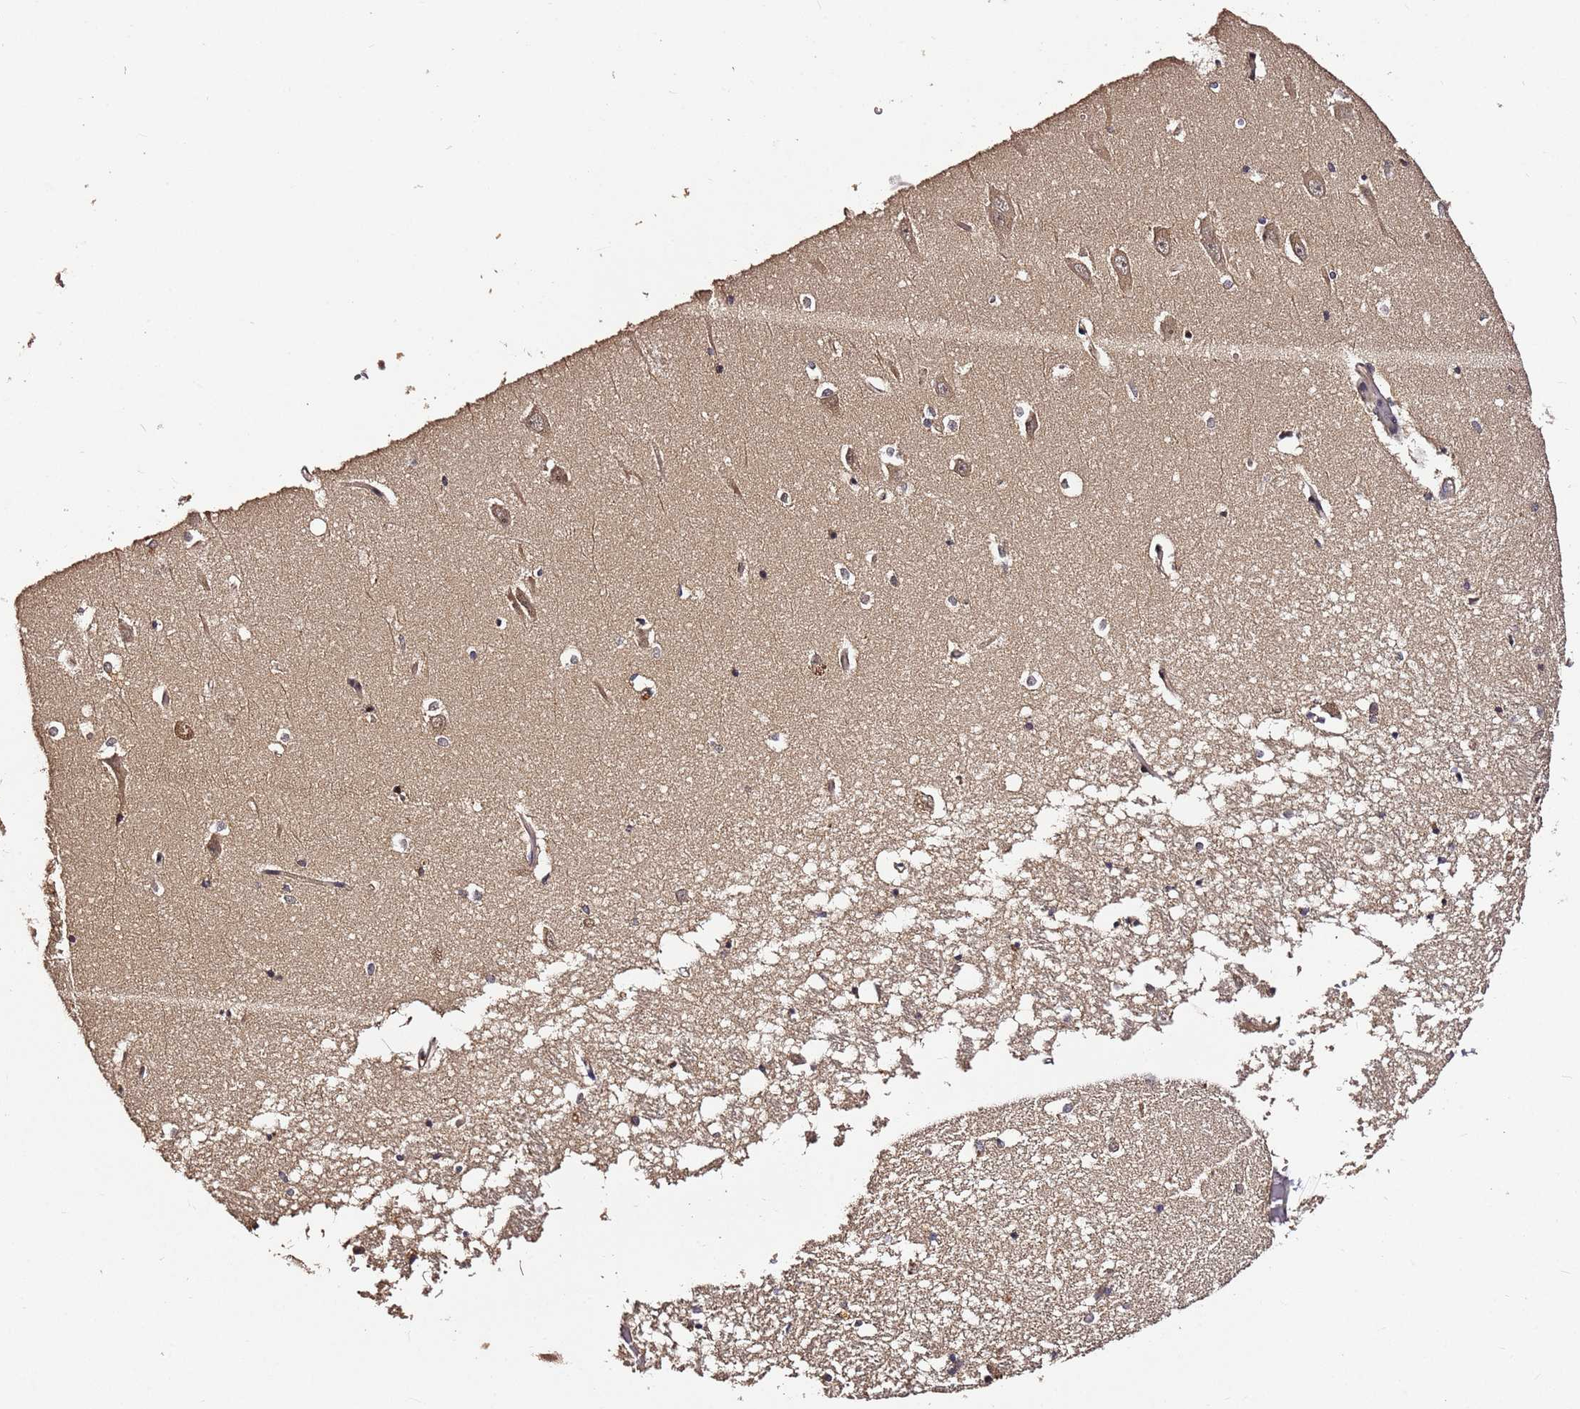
{"staining": {"intensity": "weak", "quantity": "25%-75%", "location": "cytoplasmic/membranous"}, "tissue": "hippocampus", "cell_type": "Glial cells", "image_type": "normal", "snomed": [{"axis": "morphology", "description": "Normal tissue, NOS"}, {"axis": "topography", "description": "Hippocampus"}], "caption": "This image reveals immunohistochemistry (IHC) staining of normal human hippocampus, with low weak cytoplasmic/membranous positivity in approximately 25%-75% of glial cells.", "gene": "C6orf136", "patient": {"sex": "male", "age": 70}}